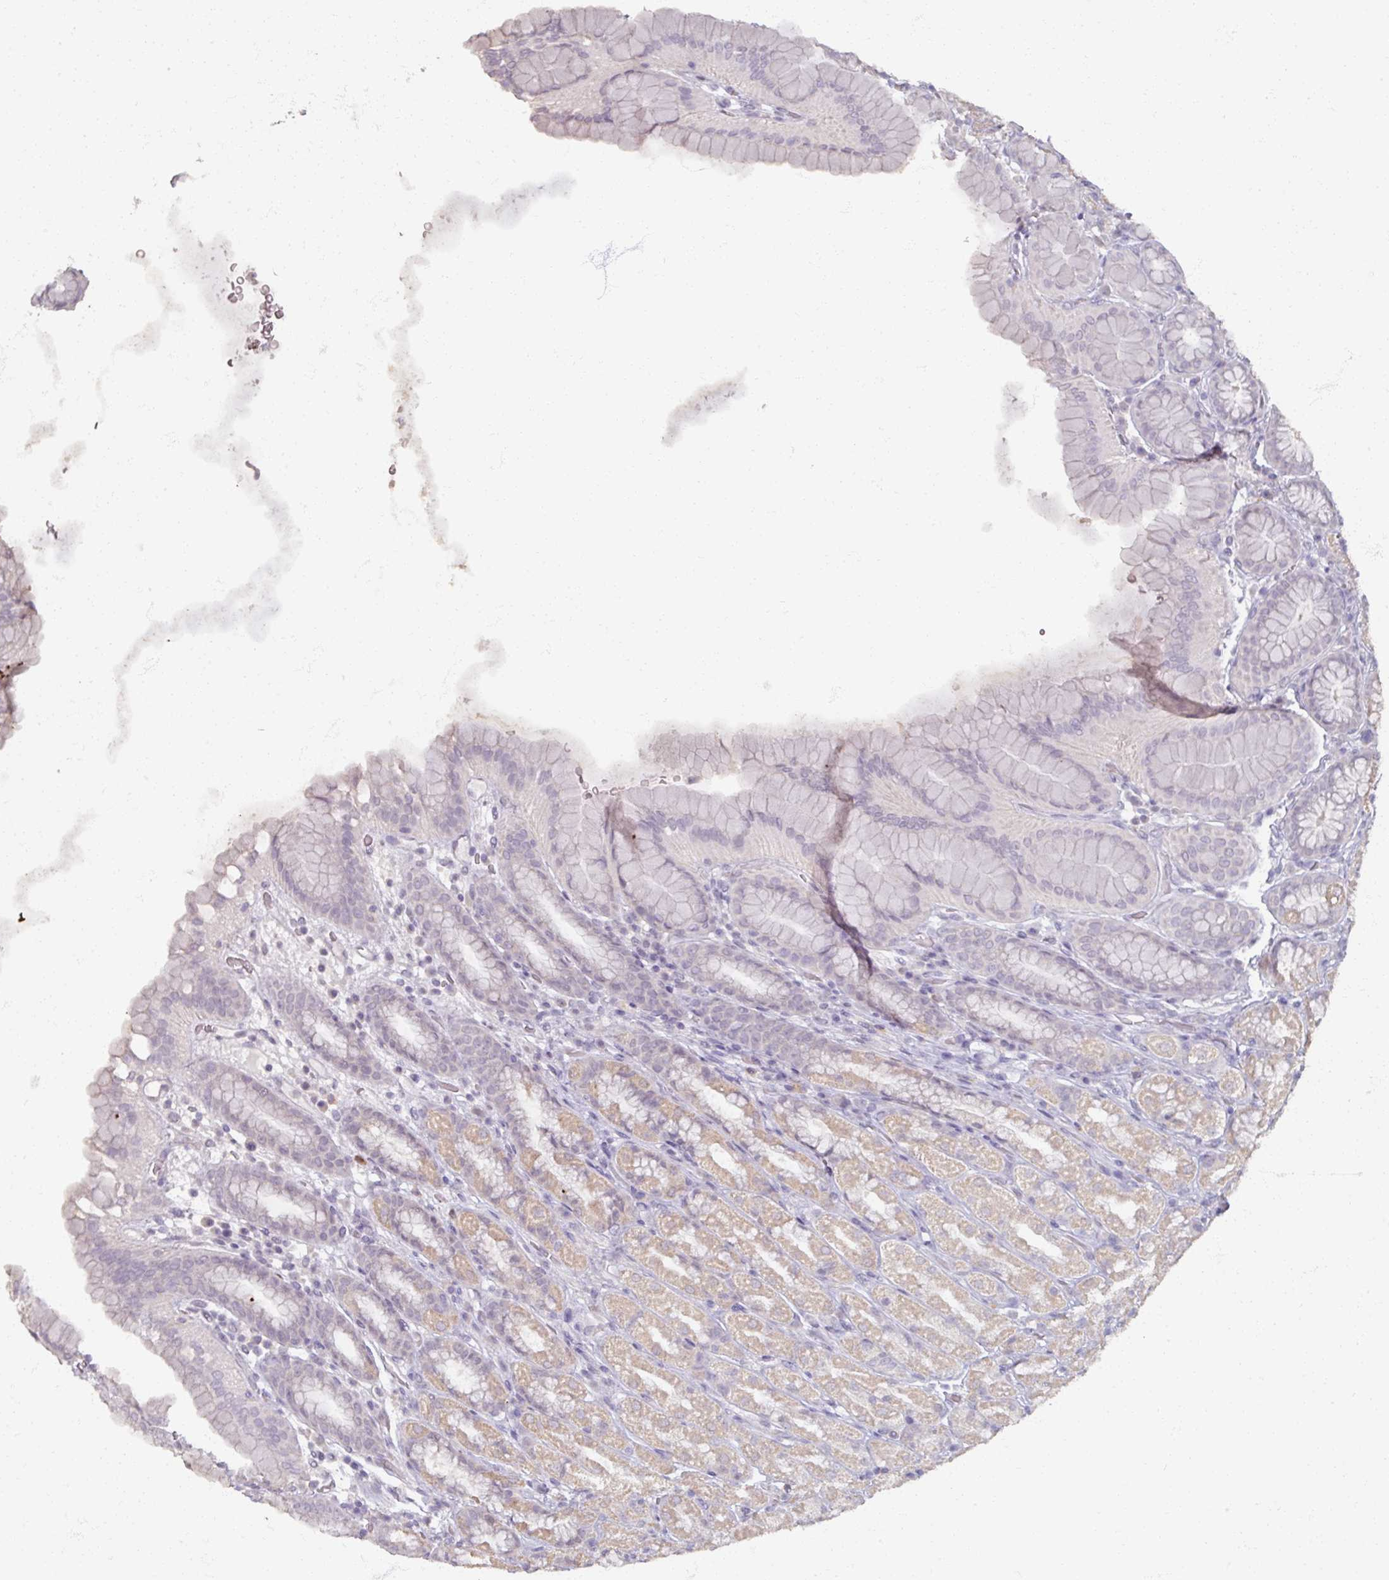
{"staining": {"intensity": "weak", "quantity": "25%-75%", "location": "cytoplasmic/membranous"}, "tissue": "stomach", "cell_type": "Glandular cells", "image_type": "normal", "snomed": [{"axis": "morphology", "description": "Normal tissue, NOS"}, {"axis": "topography", "description": "Stomach, upper"}, {"axis": "topography", "description": "Stomach"}], "caption": "A histopathology image of stomach stained for a protein displays weak cytoplasmic/membranous brown staining in glandular cells.", "gene": "SOX11", "patient": {"sex": "male", "age": 68}}